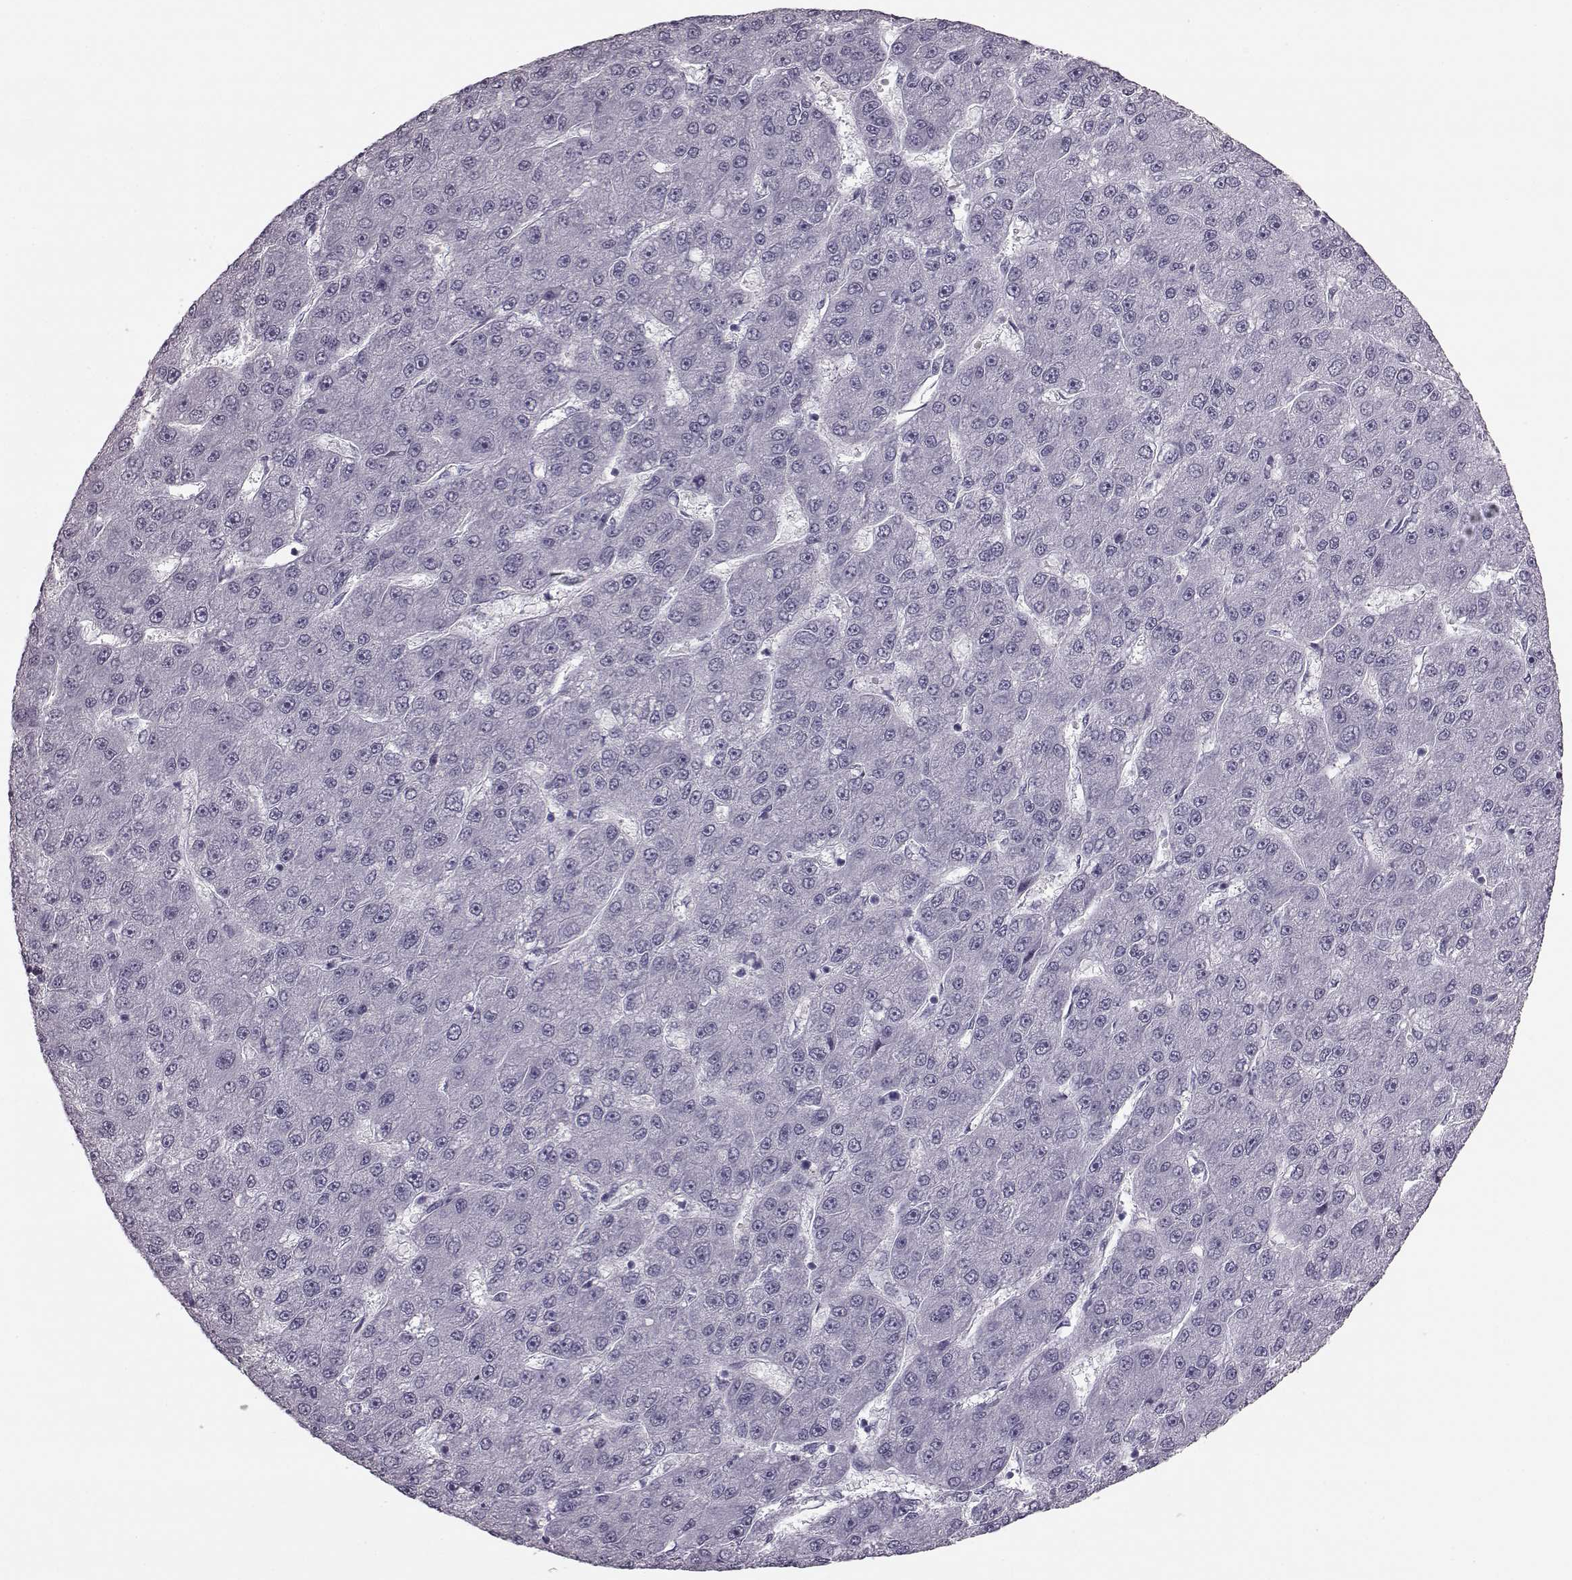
{"staining": {"intensity": "negative", "quantity": "none", "location": "none"}, "tissue": "liver cancer", "cell_type": "Tumor cells", "image_type": "cancer", "snomed": [{"axis": "morphology", "description": "Carcinoma, Hepatocellular, NOS"}, {"axis": "topography", "description": "Liver"}], "caption": "Tumor cells are negative for protein expression in human hepatocellular carcinoma (liver). The staining was performed using DAB (3,3'-diaminobenzidine) to visualize the protein expression in brown, while the nuclei were stained in blue with hematoxylin (Magnification: 20x).", "gene": "JSRP1", "patient": {"sex": "male", "age": 67}}